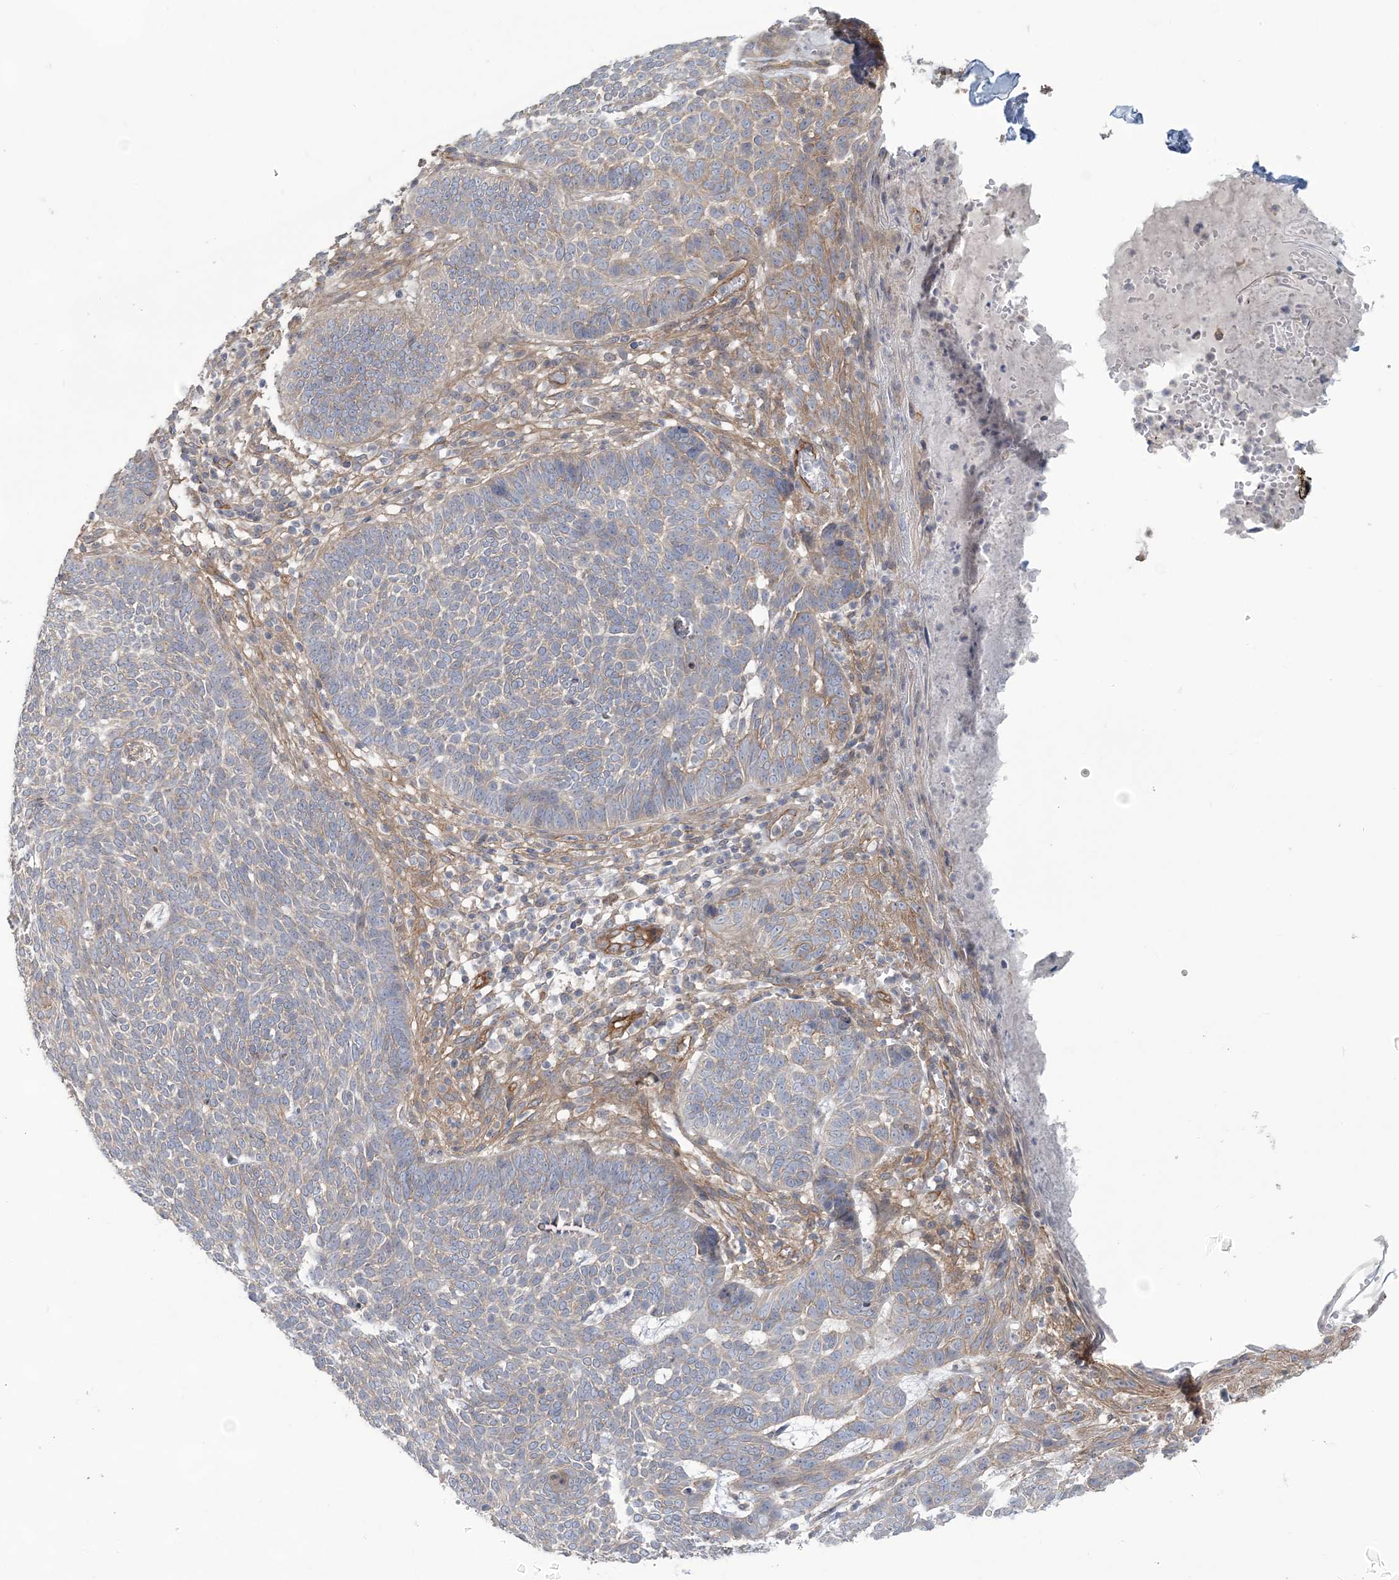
{"staining": {"intensity": "negative", "quantity": "none", "location": "none"}, "tissue": "skin cancer", "cell_type": "Tumor cells", "image_type": "cancer", "snomed": [{"axis": "morphology", "description": "Normal tissue, NOS"}, {"axis": "morphology", "description": "Basal cell carcinoma"}, {"axis": "topography", "description": "Skin"}], "caption": "Skin basal cell carcinoma was stained to show a protein in brown. There is no significant expression in tumor cells.", "gene": "RAI14", "patient": {"sex": "male", "age": 64}}